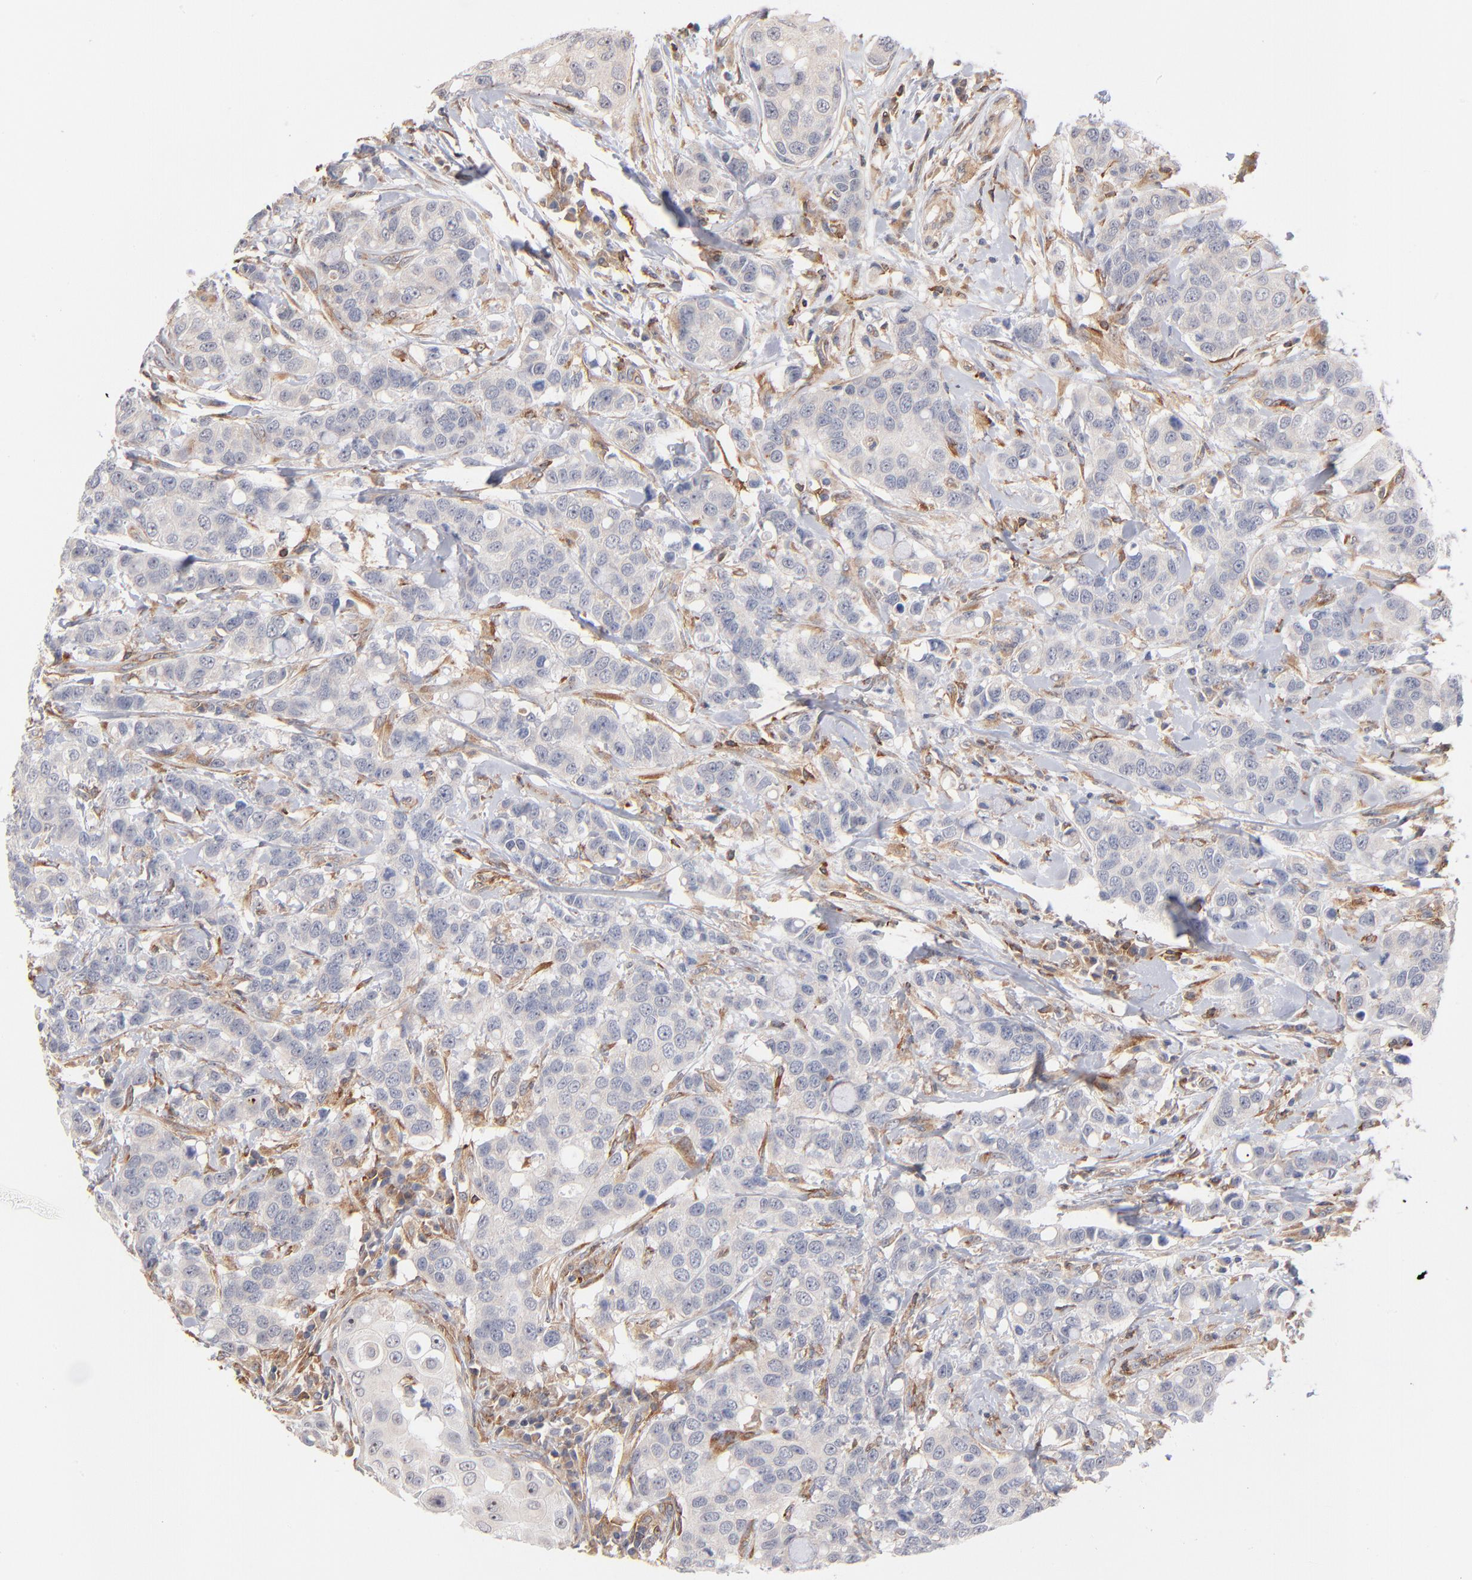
{"staining": {"intensity": "negative", "quantity": "none", "location": "none"}, "tissue": "breast cancer", "cell_type": "Tumor cells", "image_type": "cancer", "snomed": [{"axis": "morphology", "description": "Duct carcinoma"}, {"axis": "topography", "description": "Breast"}], "caption": "Human breast infiltrating ductal carcinoma stained for a protein using immunohistochemistry displays no staining in tumor cells.", "gene": "WIPF1", "patient": {"sex": "female", "age": 27}}